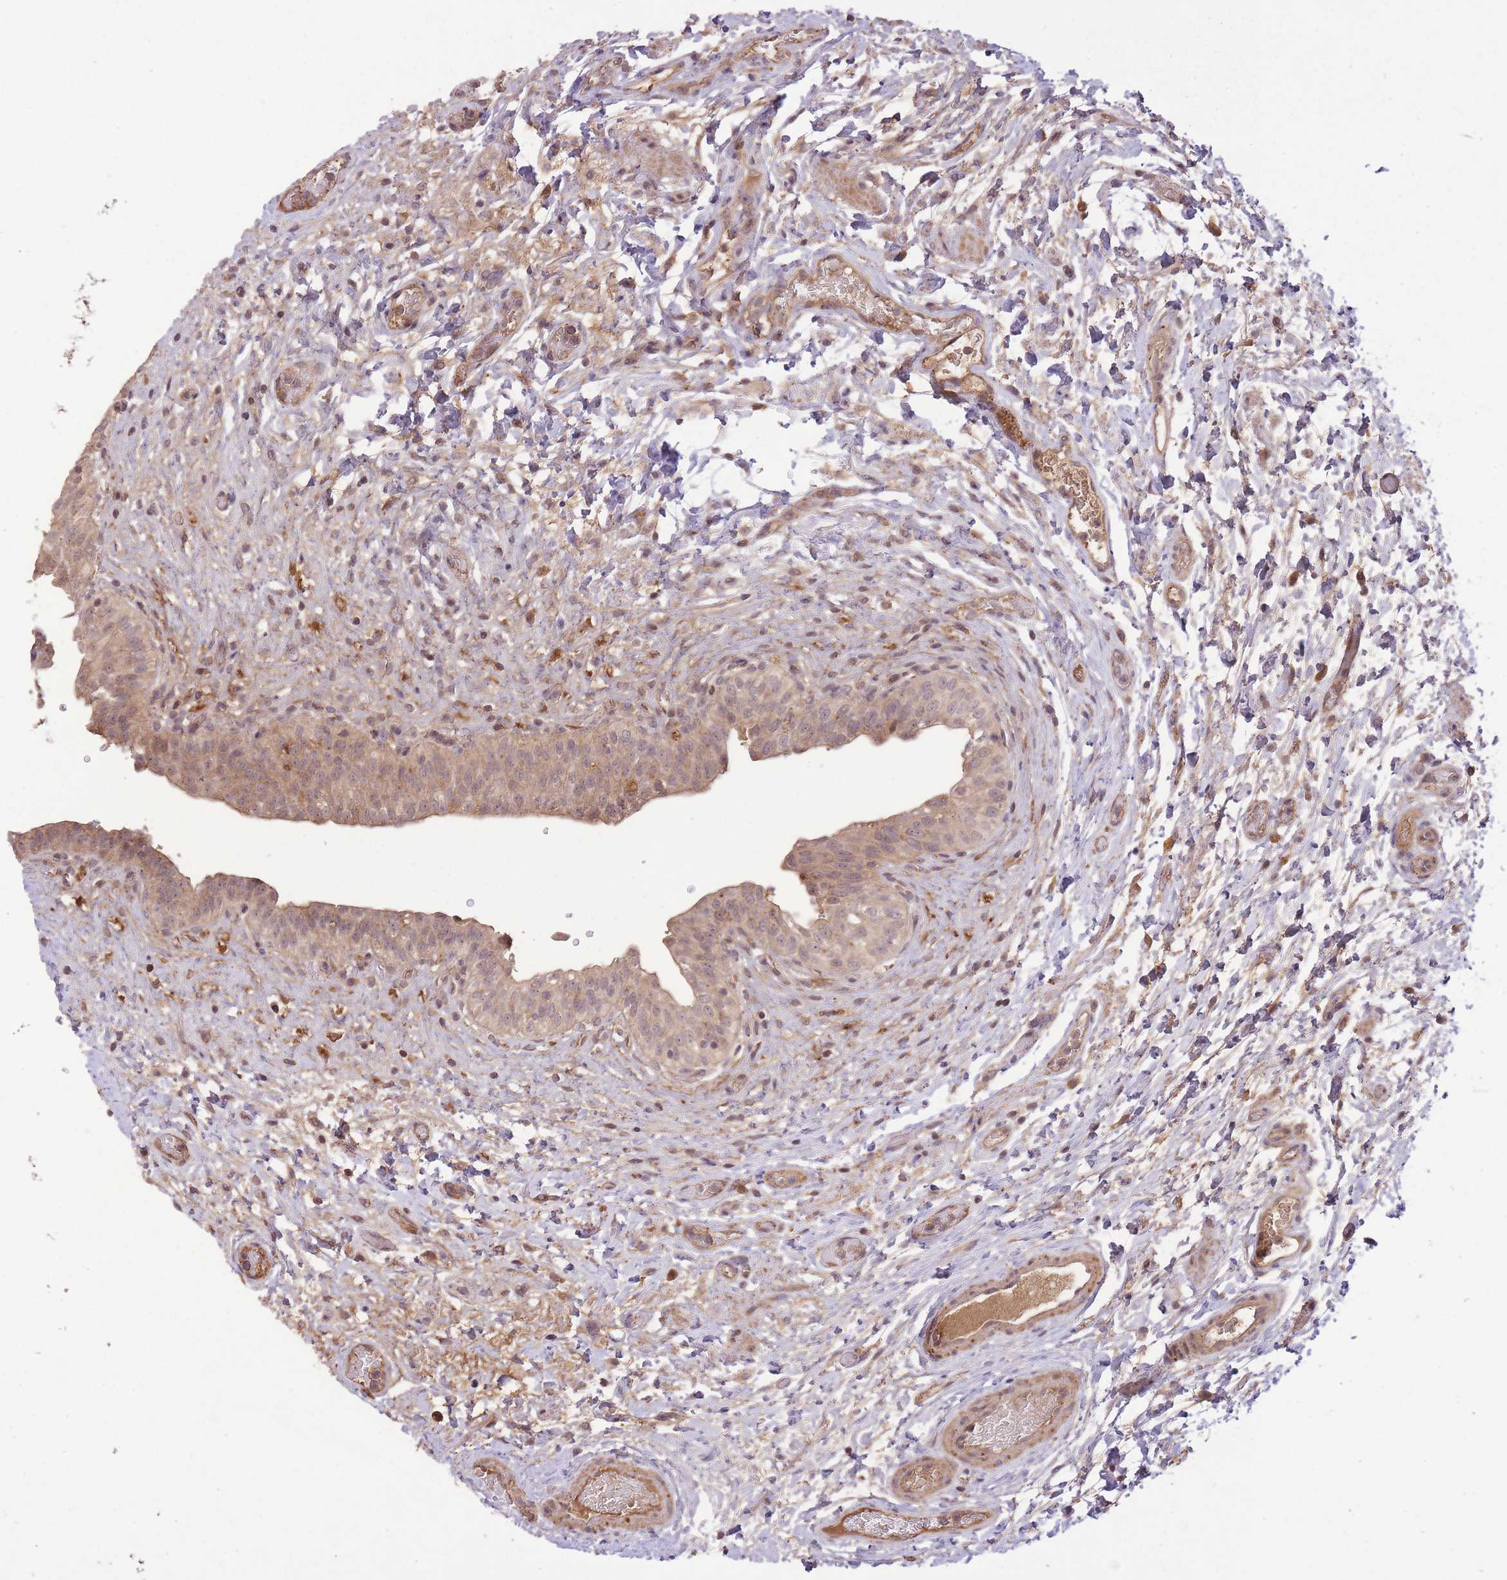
{"staining": {"intensity": "moderate", "quantity": "25%-75%", "location": "cytoplasmic/membranous"}, "tissue": "urinary bladder", "cell_type": "Urothelial cells", "image_type": "normal", "snomed": [{"axis": "morphology", "description": "Normal tissue, NOS"}, {"axis": "topography", "description": "Urinary bladder"}], "caption": "Urothelial cells display moderate cytoplasmic/membranous staining in about 25%-75% of cells in normal urinary bladder.", "gene": "POLR3F", "patient": {"sex": "male", "age": 69}}